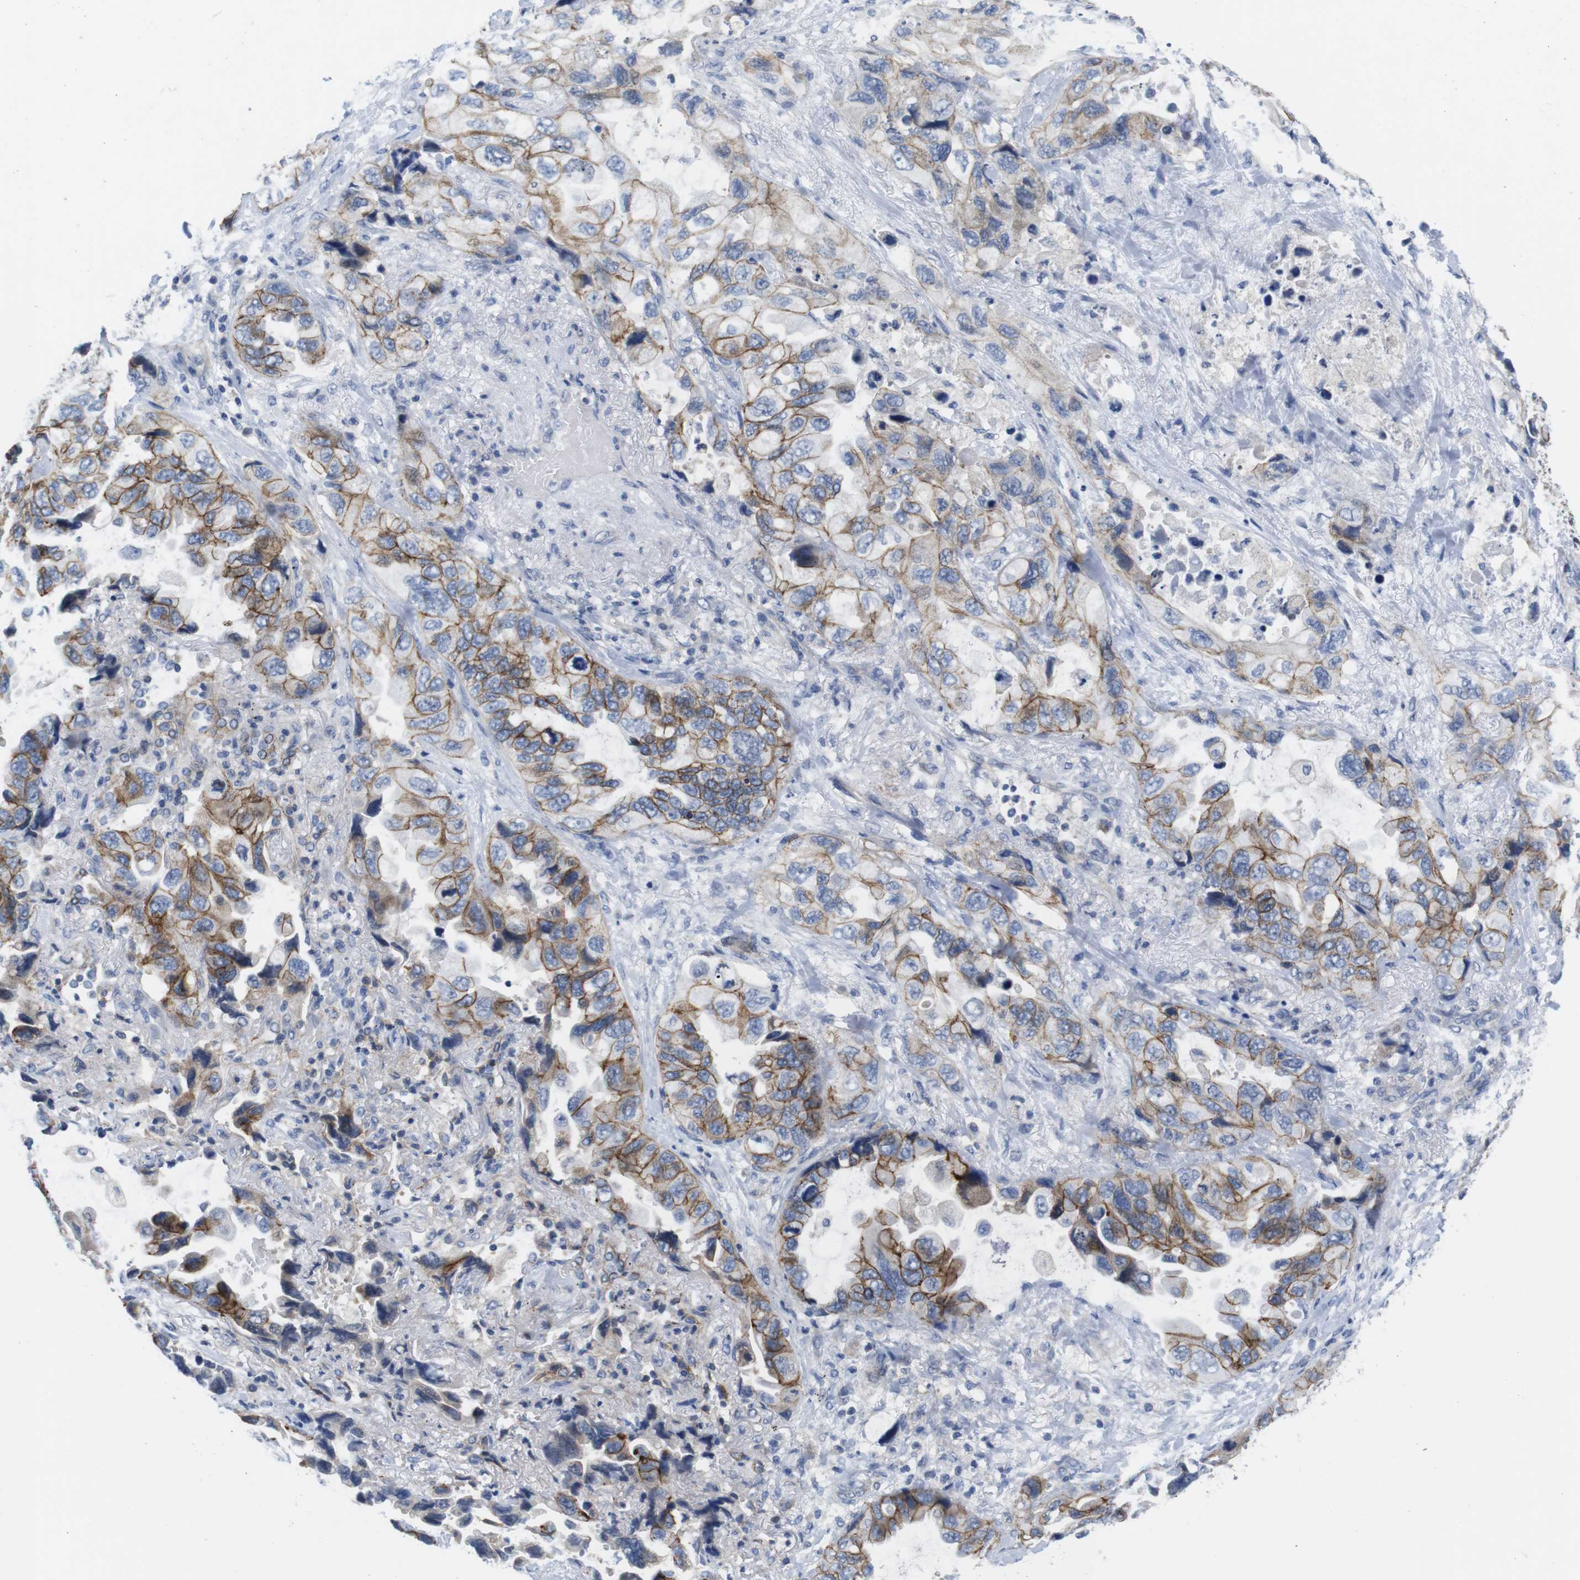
{"staining": {"intensity": "moderate", "quantity": ">75%", "location": "cytoplasmic/membranous"}, "tissue": "lung cancer", "cell_type": "Tumor cells", "image_type": "cancer", "snomed": [{"axis": "morphology", "description": "Squamous cell carcinoma, NOS"}, {"axis": "topography", "description": "Lung"}], "caption": "Immunohistochemical staining of lung cancer exhibits moderate cytoplasmic/membranous protein staining in approximately >75% of tumor cells.", "gene": "SCRIB", "patient": {"sex": "female", "age": 73}}